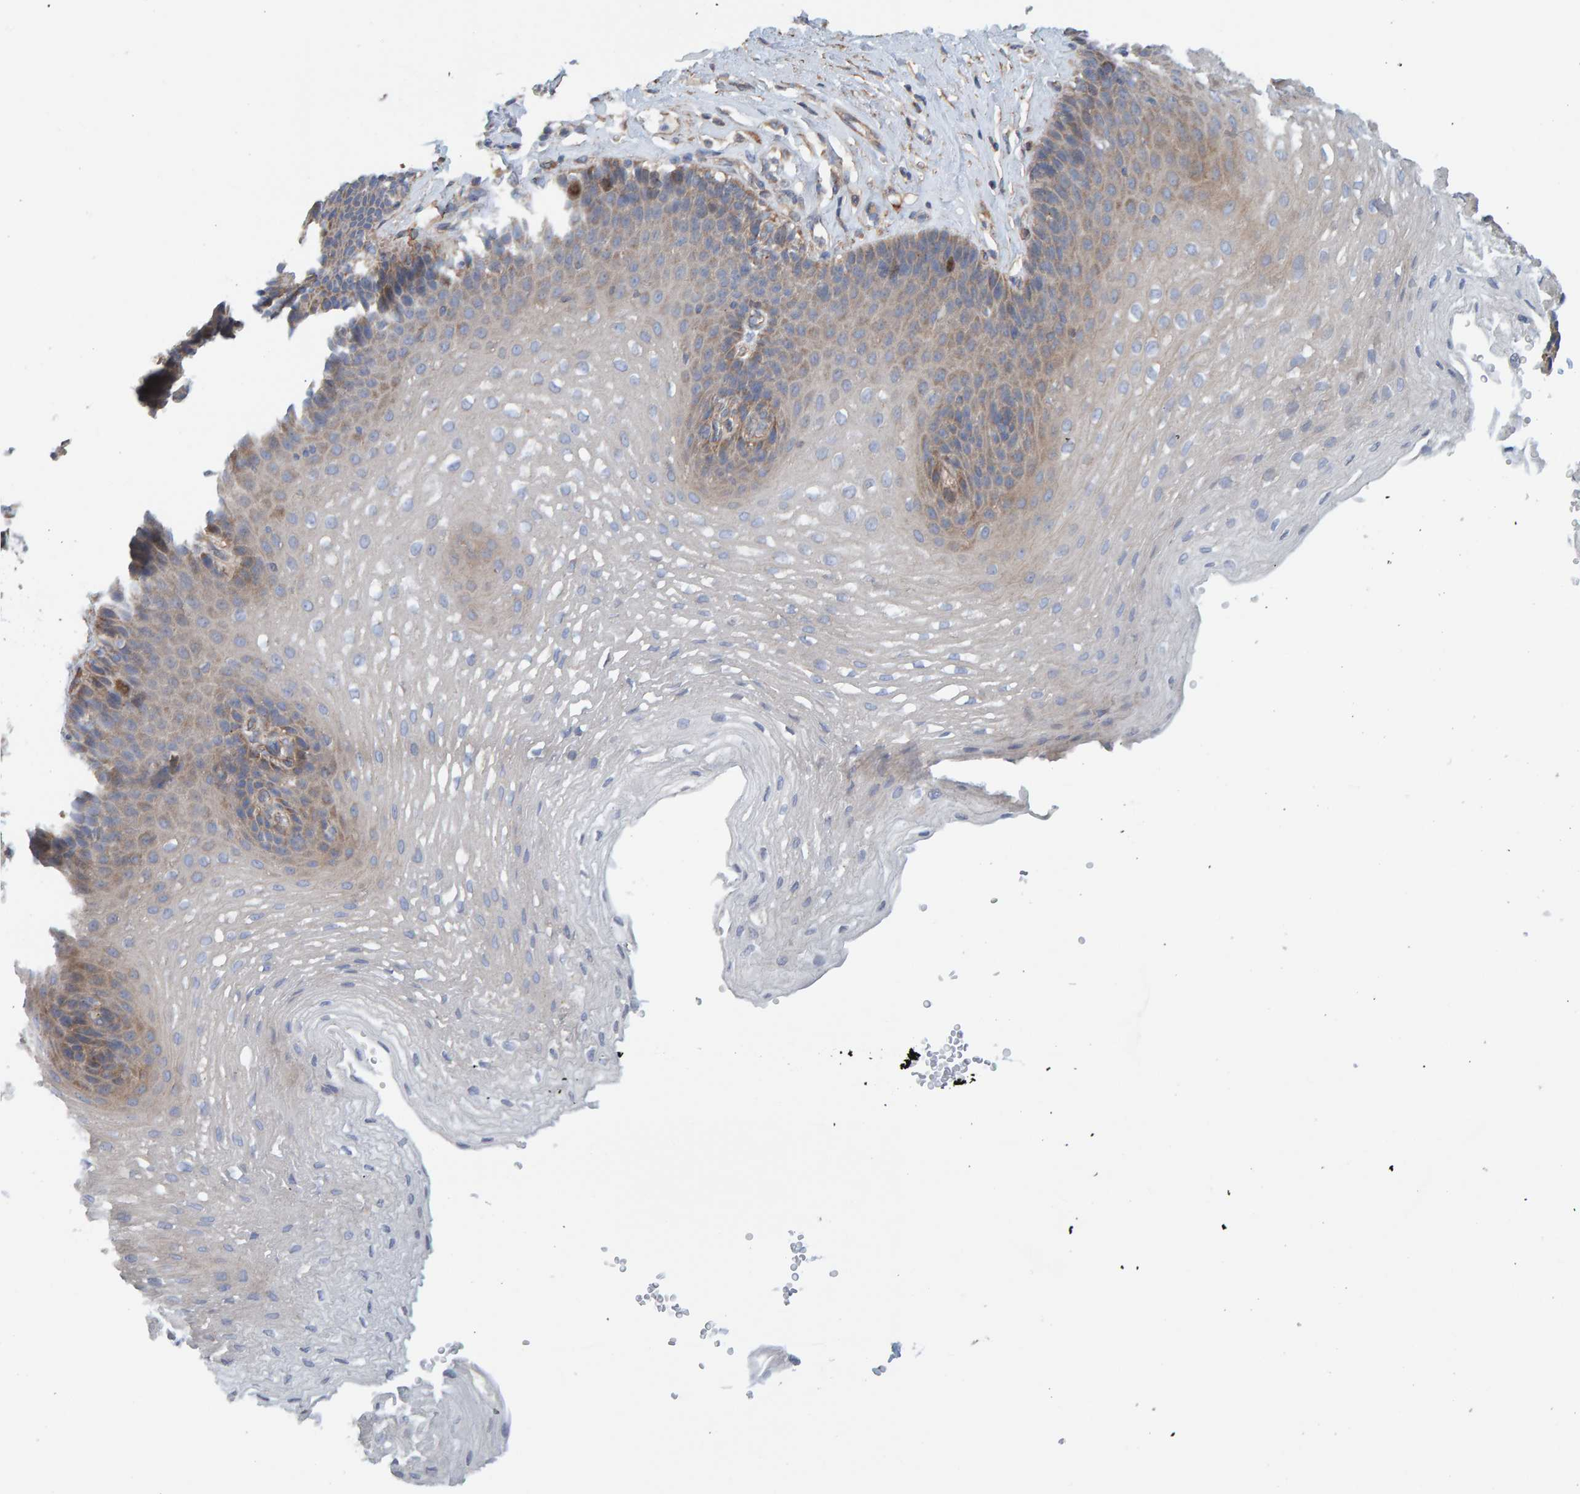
{"staining": {"intensity": "weak", "quantity": "<25%", "location": "cytoplasmic/membranous"}, "tissue": "esophagus", "cell_type": "Squamous epithelial cells", "image_type": "normal", "snomed": [{"axis": "morphology", "description": "Normal tissue, NOS"}, {"axis": "topography", "description": "Esophagus"}], "caption": "A high-resolution image shows immunohistochemistry staining of normal esophagus, which displays no significant expression in squamous epithelial cells. The staining was performed using DAB to visualize the protein expression in brown, while the nuclei were stained in blue with hematoxylin (Magnification: 20x).", "gene": "RGP1", "patient": {"sex": "female", "age": 66}}